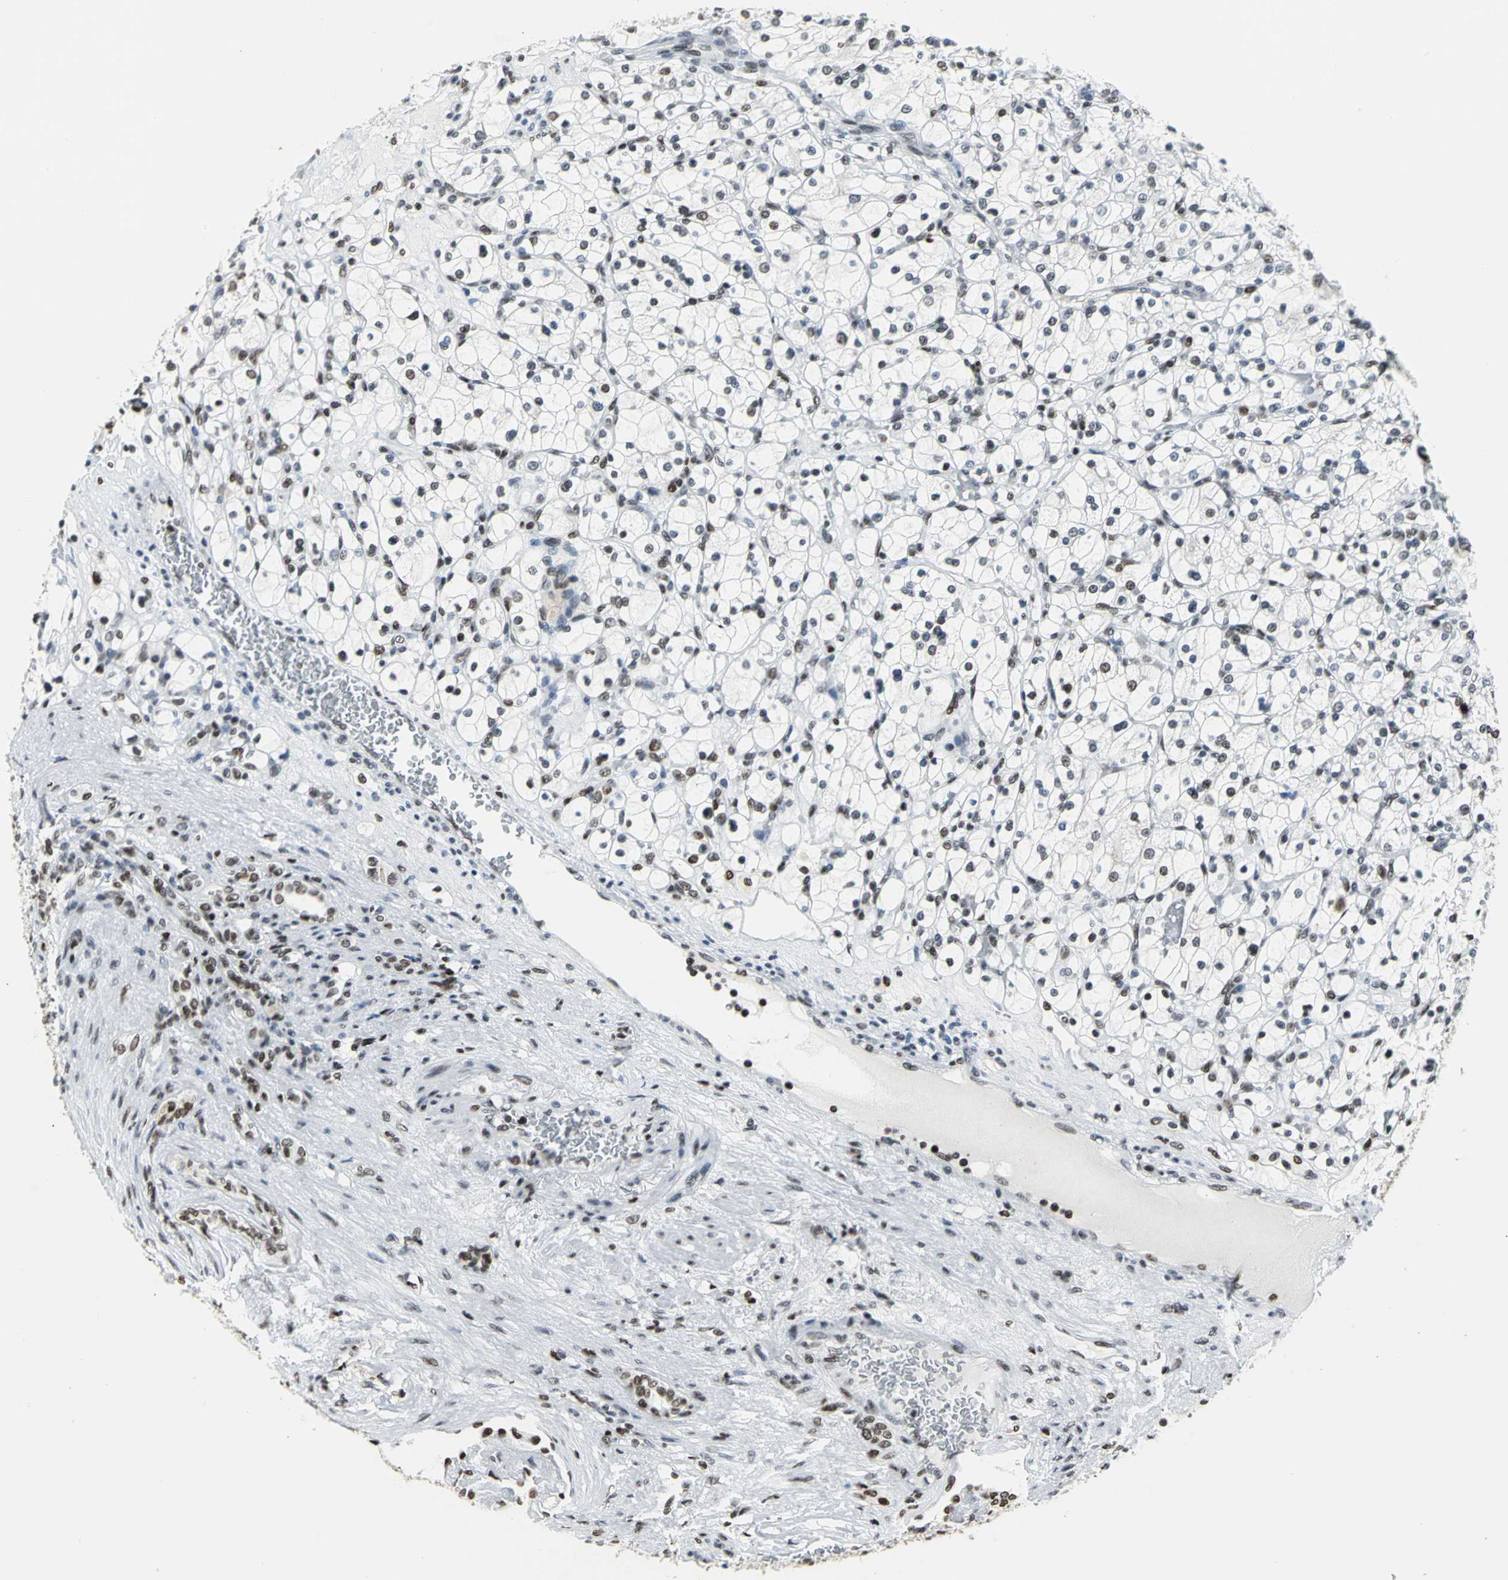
{"staining": {"intensity": "moderate", "quantity": "25%-75%", "location": "nuclear"}, "tissue": "renal cancer", "cell_type": "Tumor cells", "image_type": "cancer", "snomed": [{"axis": "morphology", "description": "Adenocarcinoma, NOS"}, {"axis": "topography", "description": "Kidney"}], "caption": "Protein expression analysis of human adenocarcinoma (renal) reveals moderate nuclear expression in about 25%-75% of tumor cells.", "gene": "HNRNPD", "patient": {"sex": "female", "age": 83}}